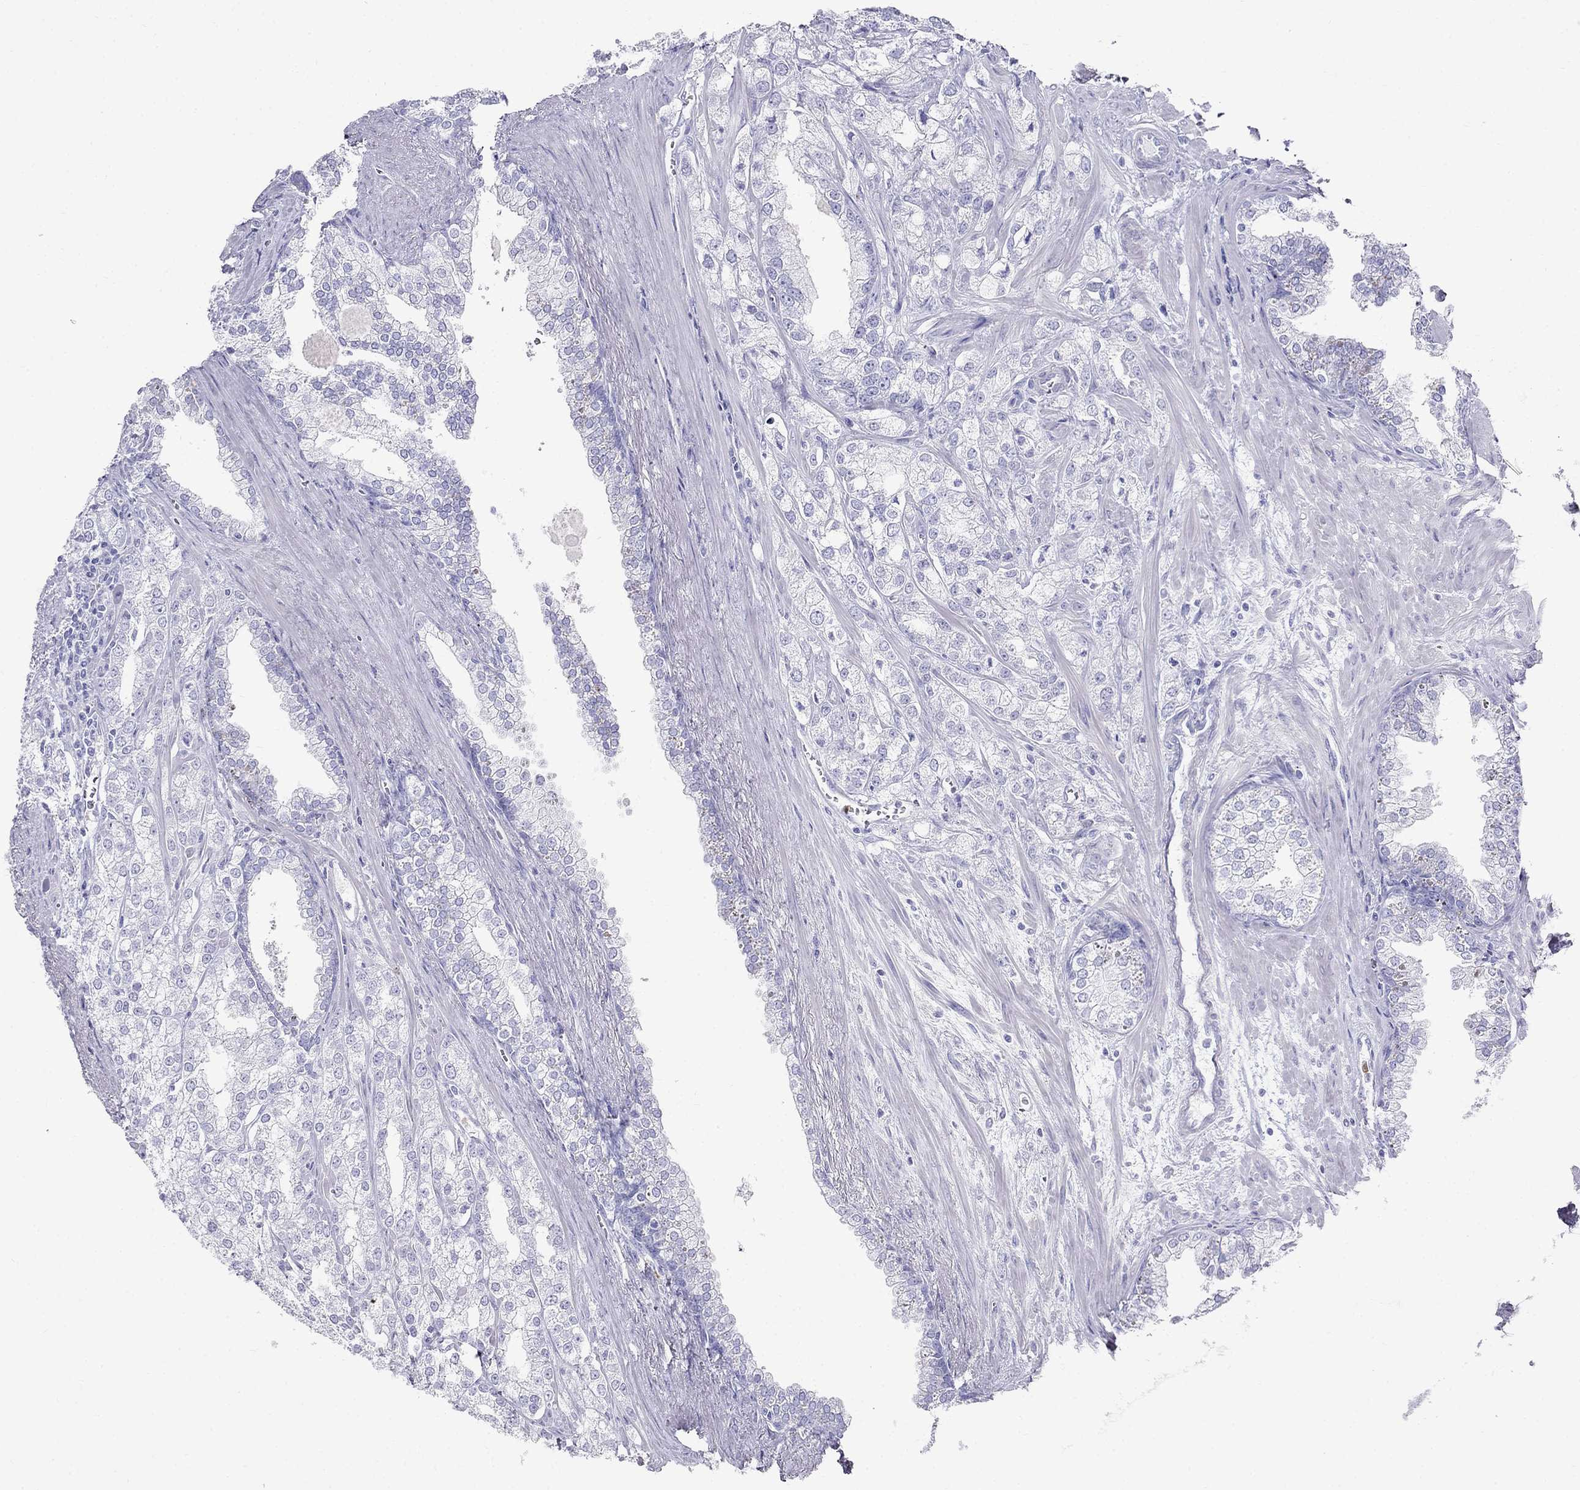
{"staining": {"intensity": "negative", "quantity": "none", "location": "none"}, "tissue": "prostate cancer", "cell_type": "Tumor cells", "image_type": "cancer", "snomed": [{"axis": "morphology", "description": "Adenocarcinoma, NOS"}, {"axis": "topography", "description": "Prostate"}], "caption": "DAB immunohistochemical staining of human prostate cancer demonstrates no significant positivity in tumor cells.", "gene": "PPP1R36", "patient": {"sex": "male", "age": 70}}